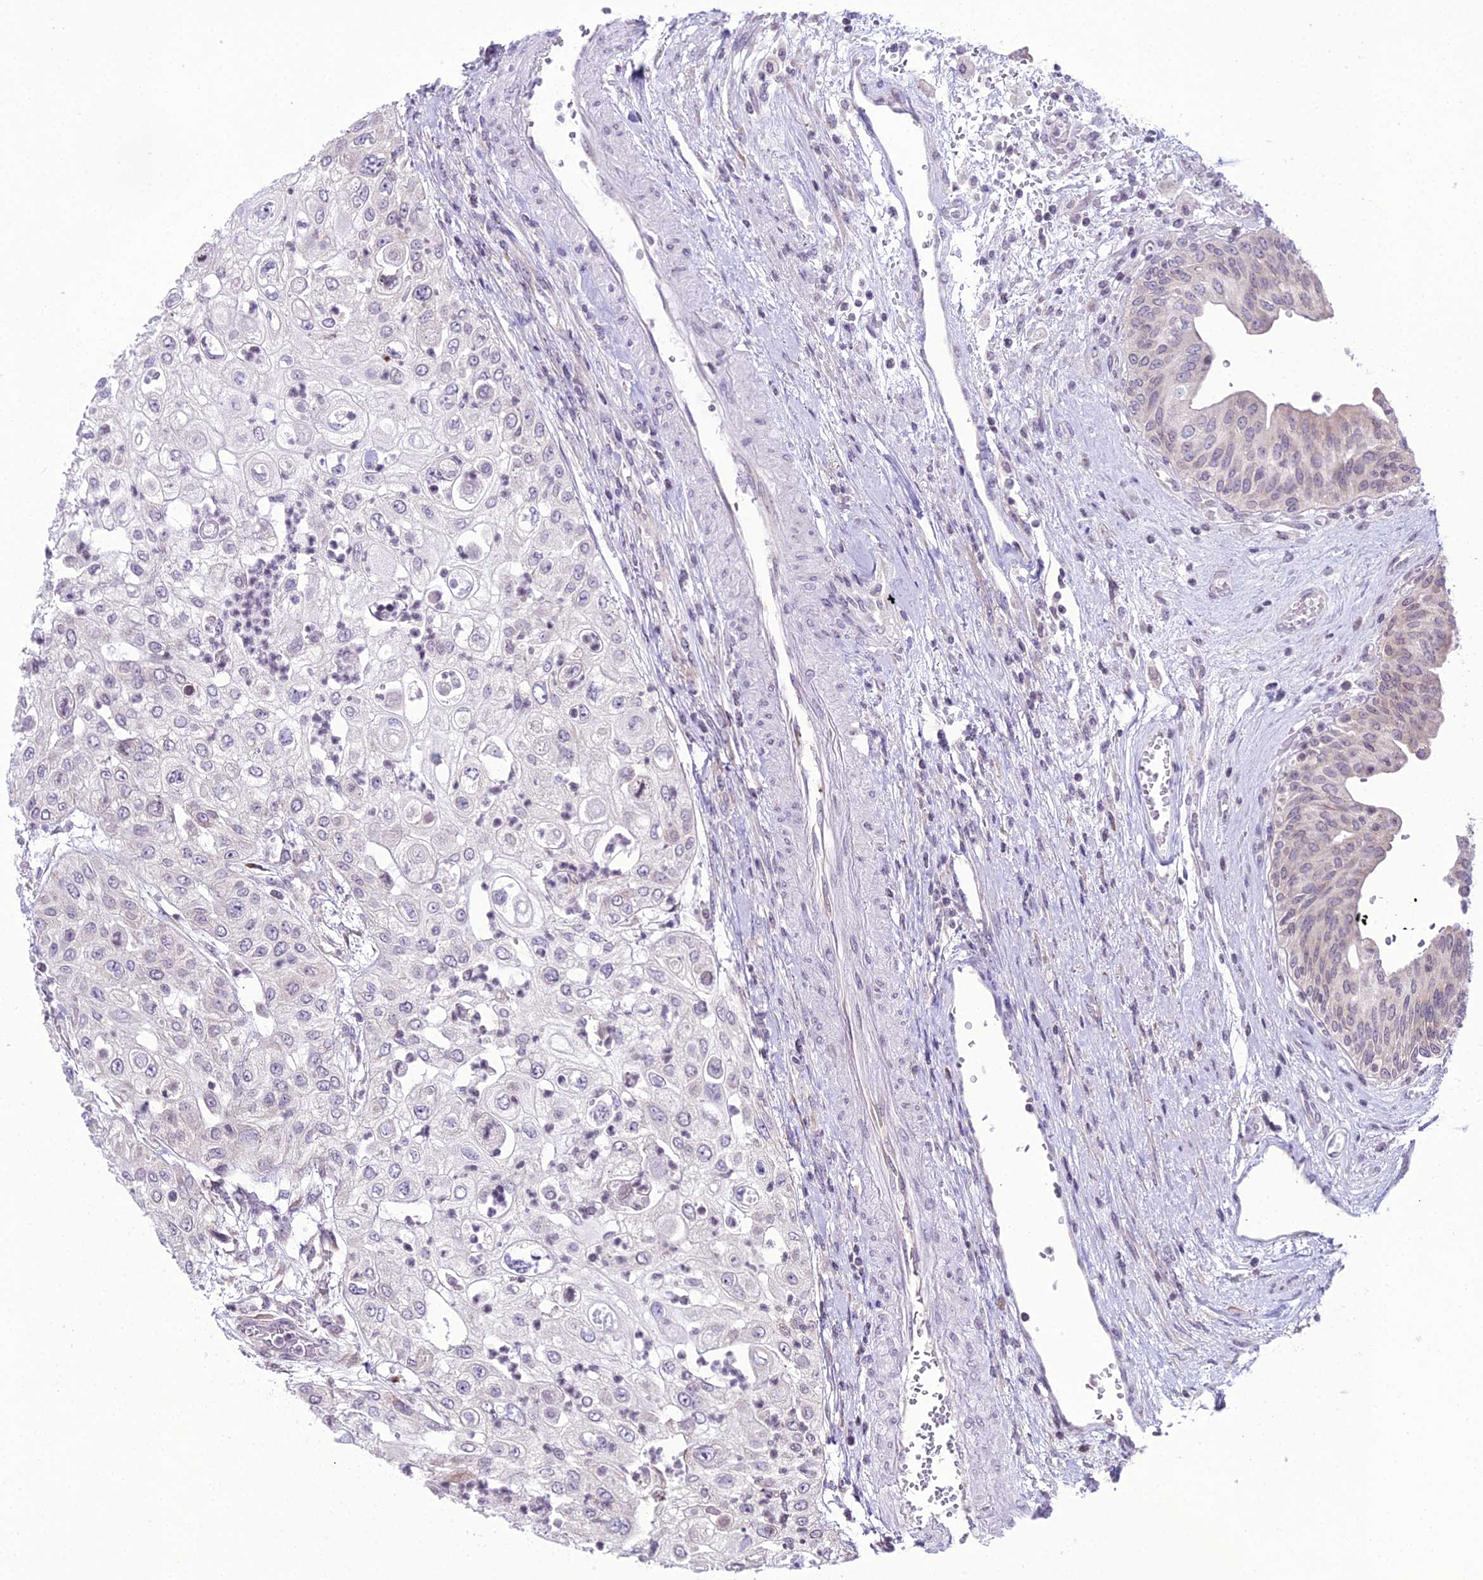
{"staining": {"intensity": "negative", "quantity": "none", "location": "none"}, "tissue": "urothelial cancer", "cell_type": "Tumor cells", "image_type": "cancer", "snomed": [{"axis": "morphology", "description": "Urothelial carcinoma, High grade"}, {"axis": "topography", "description": "Urinary bladder"}], "caption": "The immunohistochemistry photomicrograph has no significant positivity in tumor cells of urothelial cancer tissue.", "gene": "RPS26", "patient": {"sex": "female", "age": 79}}